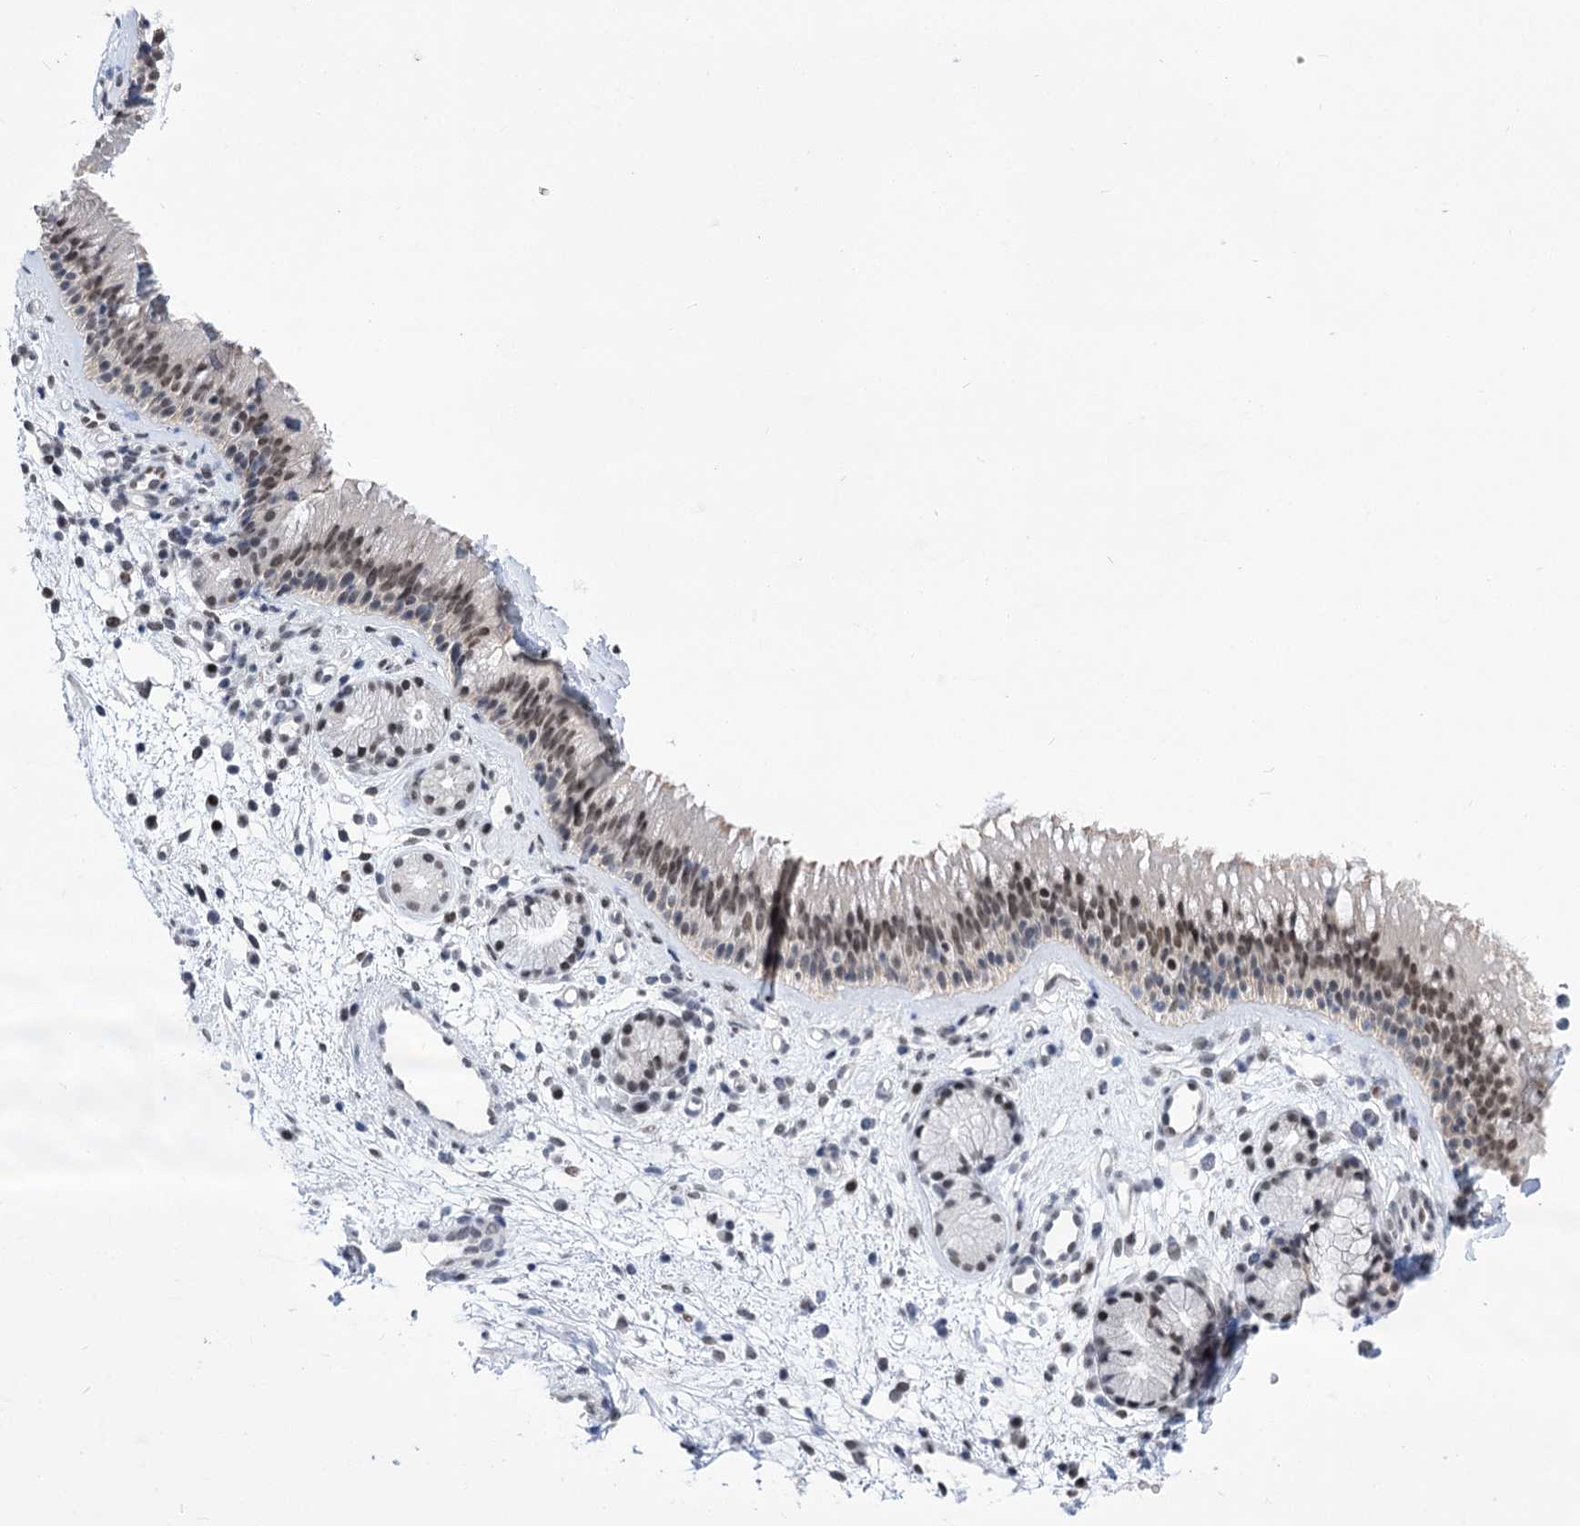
{"staining": {"intensity": "moderate", "quantity": "25%-75%", "location": "nuclear"}, "tissue": "nasopharynx", "cell_type": "Respiratory epithelial cells", "image_type": "normal", "snomed": [{"axis": "morphology", "description": "Normal tissue, NOS"}, {"axis": "morphology", "description": "Inflammation, NOS"}, {"axis": "morphology", "description": "Malignant melanoma, Metastatic site"}, {"axis": "topography", "description": "Nasopharynx"}], "caption": "Protein expression analysis of benign nasopharynx shows moderate nuclear positivity in approximately 25%-75% of respiratory epithelial cells.", "gene": "POU4F3", "patient": {"sex": "male", "age": 70}}